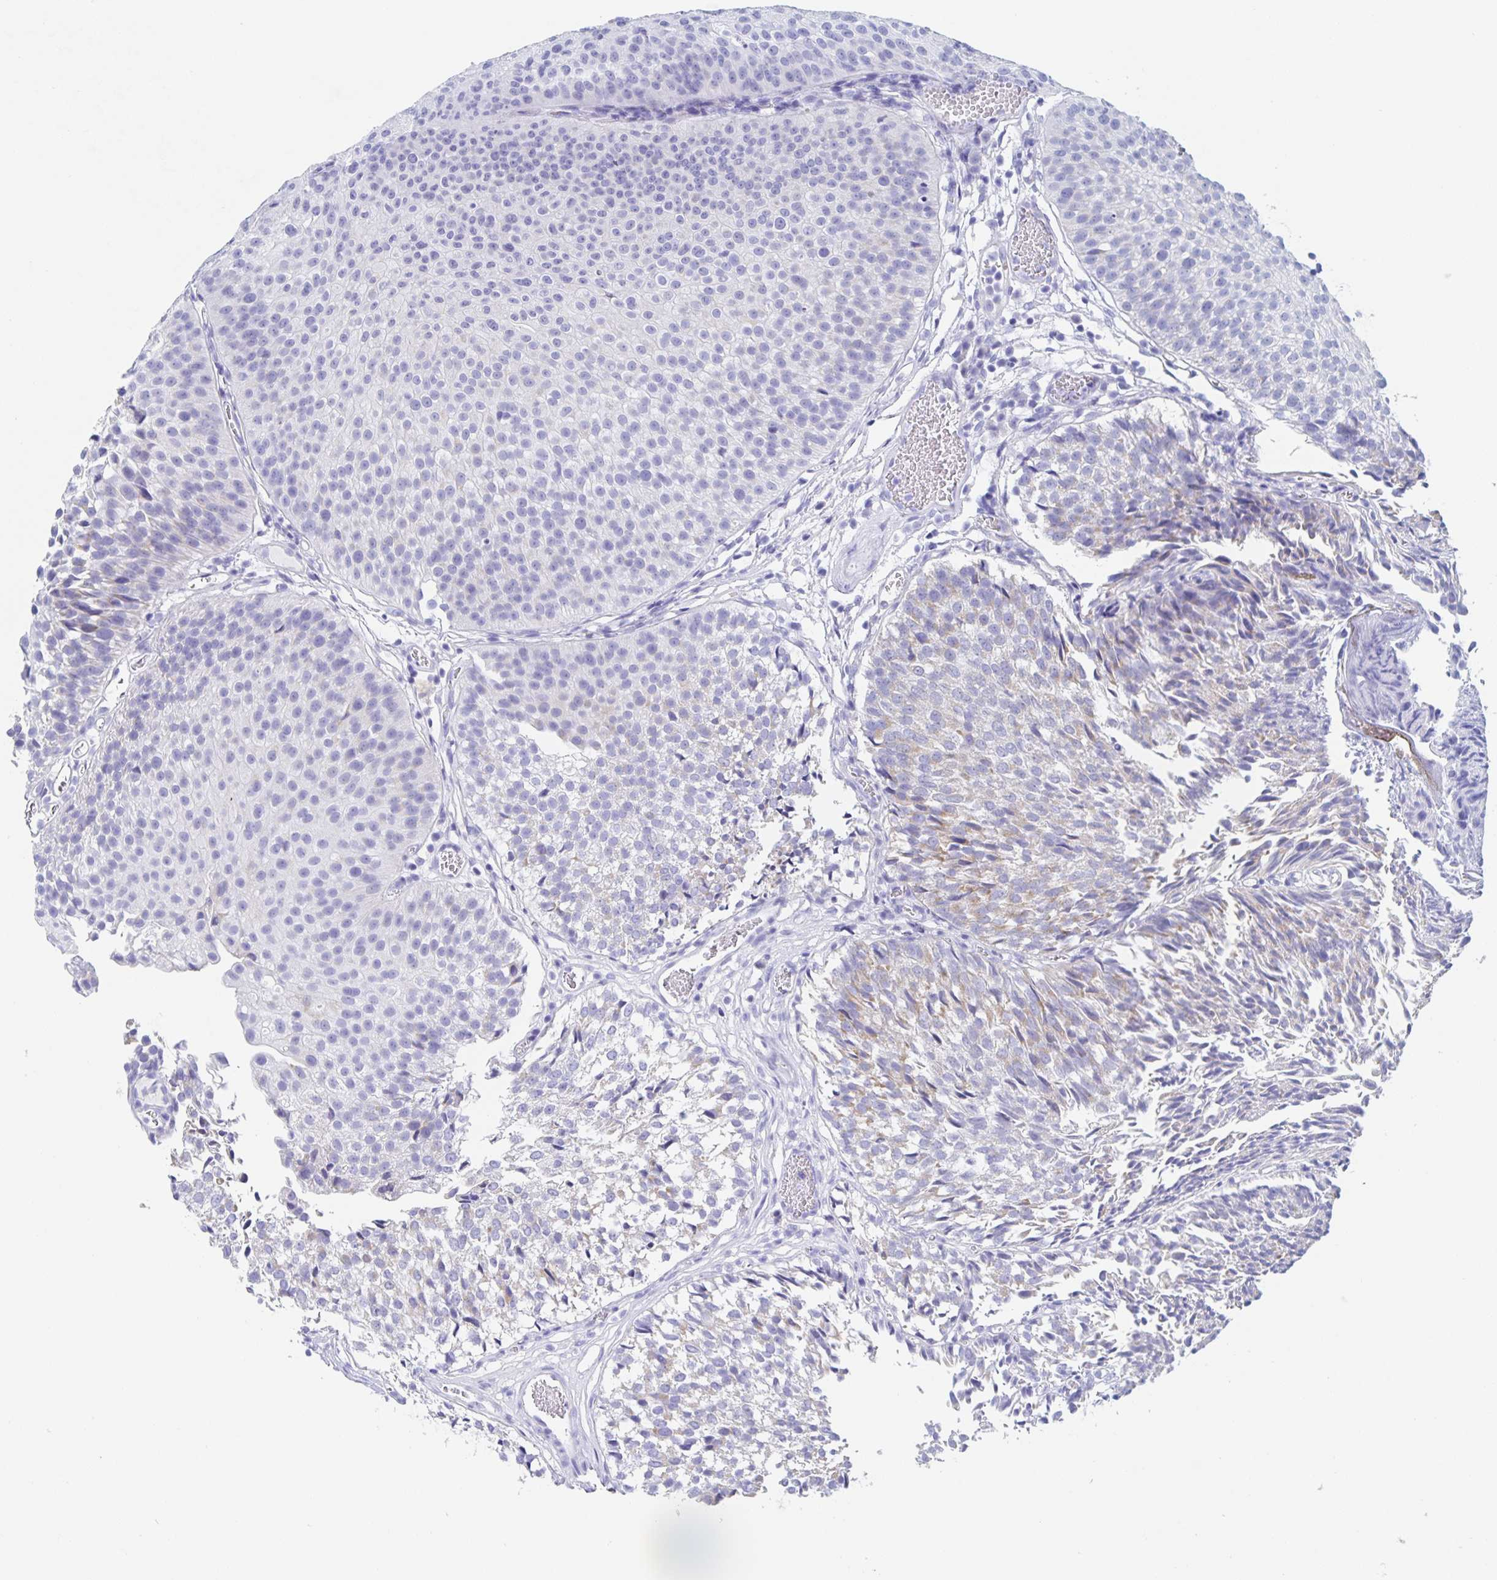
{"staining": {"intensity": "weak", "quantity": "<25%", "location": "cytoplasmic/membranous"}, "tissue": "urothelial cancer", "cell_type": "Tumor cells", "image_type": "cancer", "snomed": [{"axis": "morphology", "description": "Urothelial carcinoma, Low grade"}, {"axis": "topography", "description": "Urinary bladder"}], "caption": "Low-grade urothelial carcinoma was stained to show a protein in brown. There is no significant staining in tumor cells. (DAB (3,3'-diaminobenzidine) IHC, high magnification).", "gene": "DMBT1", "patient": {"sex": "male", "age": 80}}